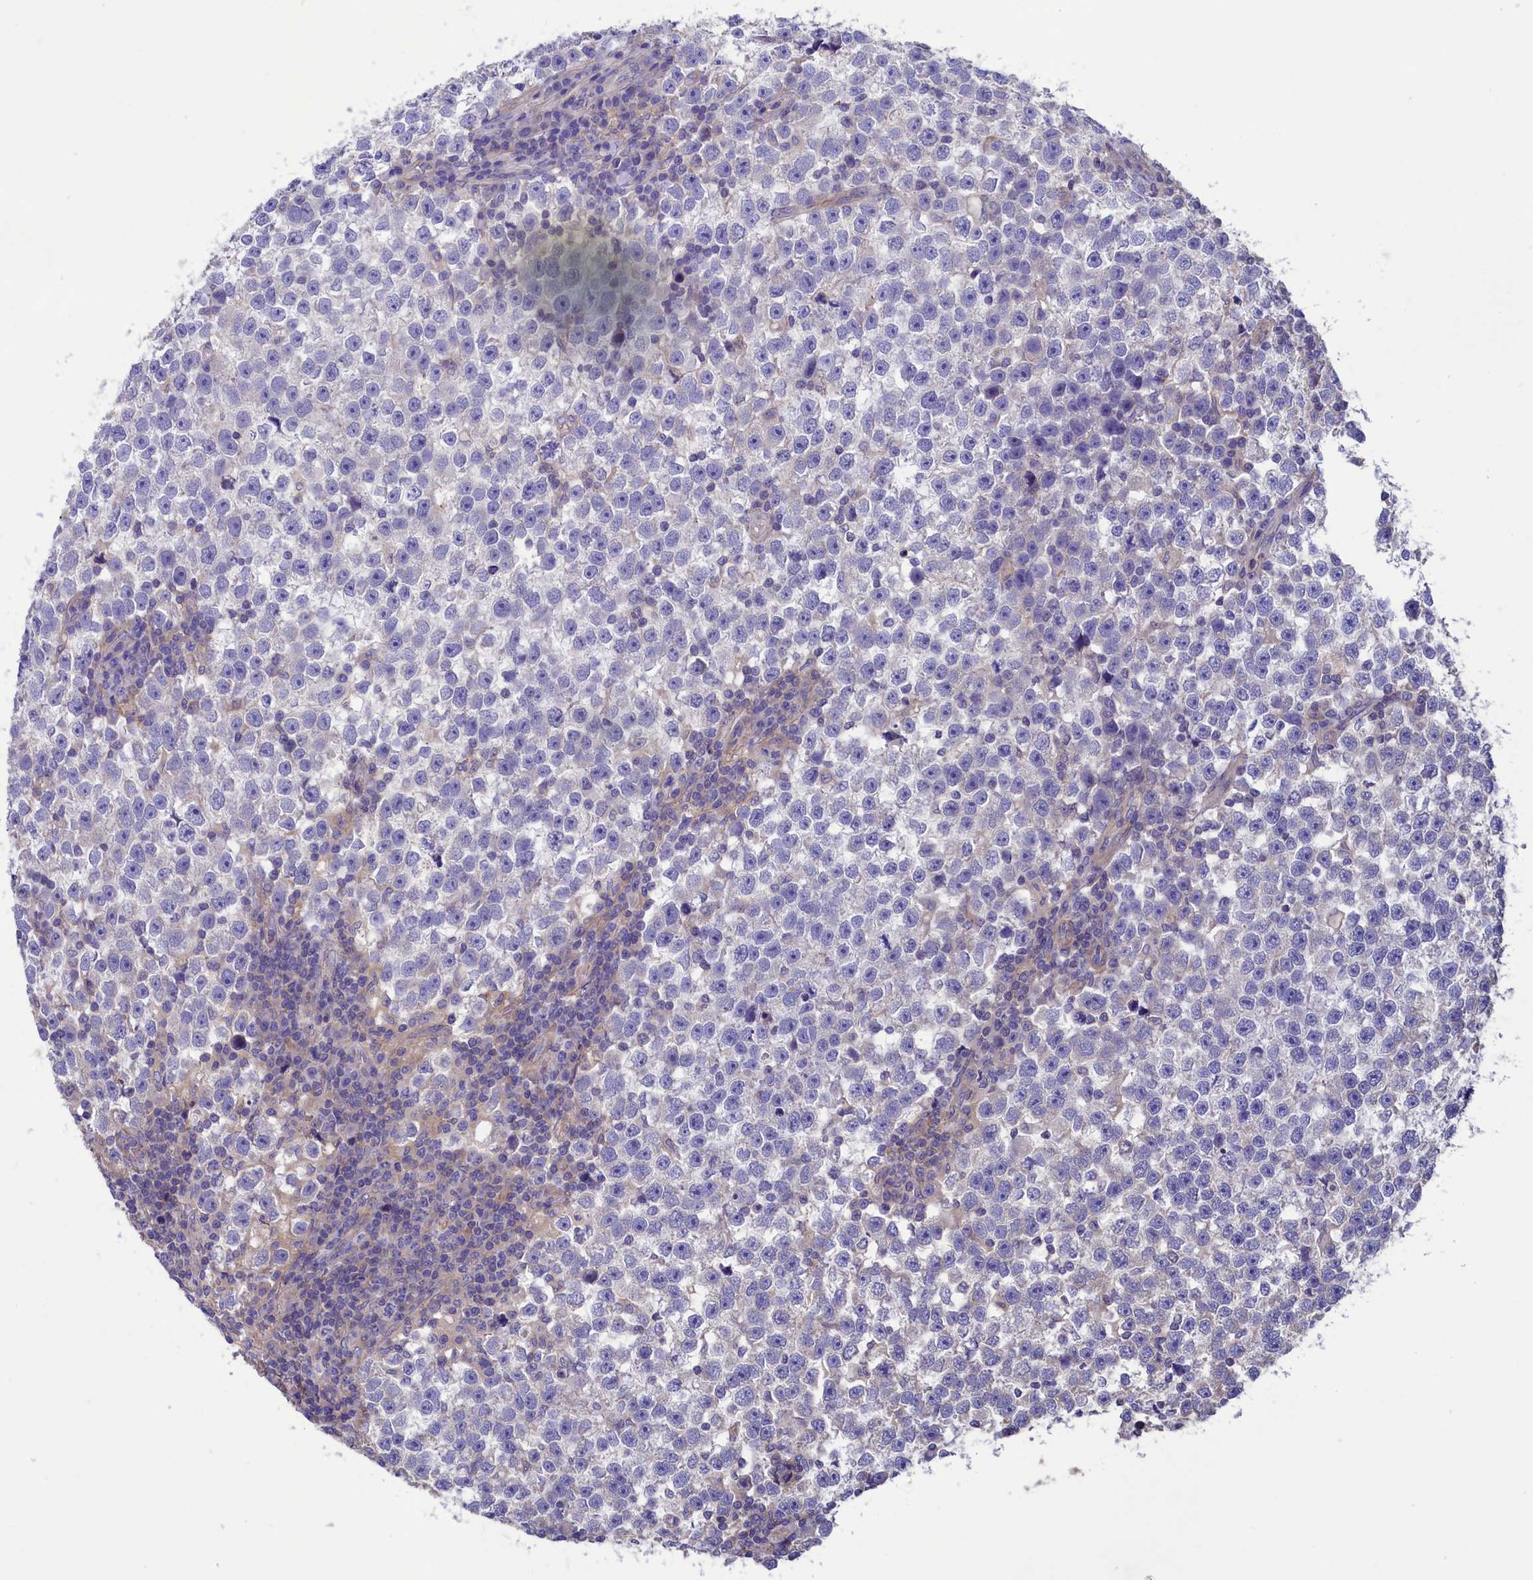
{"staining": {"intensity": "negative", "quantity": "none", "location": "none"}, "tissue": "testis cancer", "cell_type": "Tumor cells", "image_type": "cancer", "snomed": [{"axis": "morphology", "description": "Normal tissue, NOS"}, {"axis": "morphology", "description": "Seminoma, NOS"}, {"axis": "topography", "description": "Testis"}], "caption": "High power microscopy histopathology image of an immunohistochemistry (IHC) micrograph of seminoma (testis), revealing no significant staining in tumor cells.", "gene": "AMDHD2", "patient": {"sex": "male", "age": 43}}